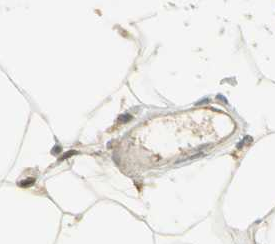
{"staining": {"intensity": "moderate", "quantity": "25%-75%", "location": "cytoplasmic/membranous,nuclear"}, "tissue": "adipose tissue", "cell_type": "Adipocytes", "image_type": "normal", "snomed": [{"axis": "morphology", "description": "Normal tissue, NOS"}, {"axis": "morphology", "description": "Duct carcinoma"}, {"axis": "topography", "description": "Breast"}, {"axis": "topography", "description": "Adipose tissue"}], "caption": "Immunohistochemistry (DAB) staining of normal adipose tissue exhibits moderate cytoplasmic/membranous,nuclear protein staining in about 25%-75% of adipocytes. (Stains: DAB (3,3'-diaminobenzidine) in brown, nuclei in blue, Microscopy: brightfield microscopy at high magnification).", "gene": "BIRC2", "patient": {"sex": "female", "age": 37}}